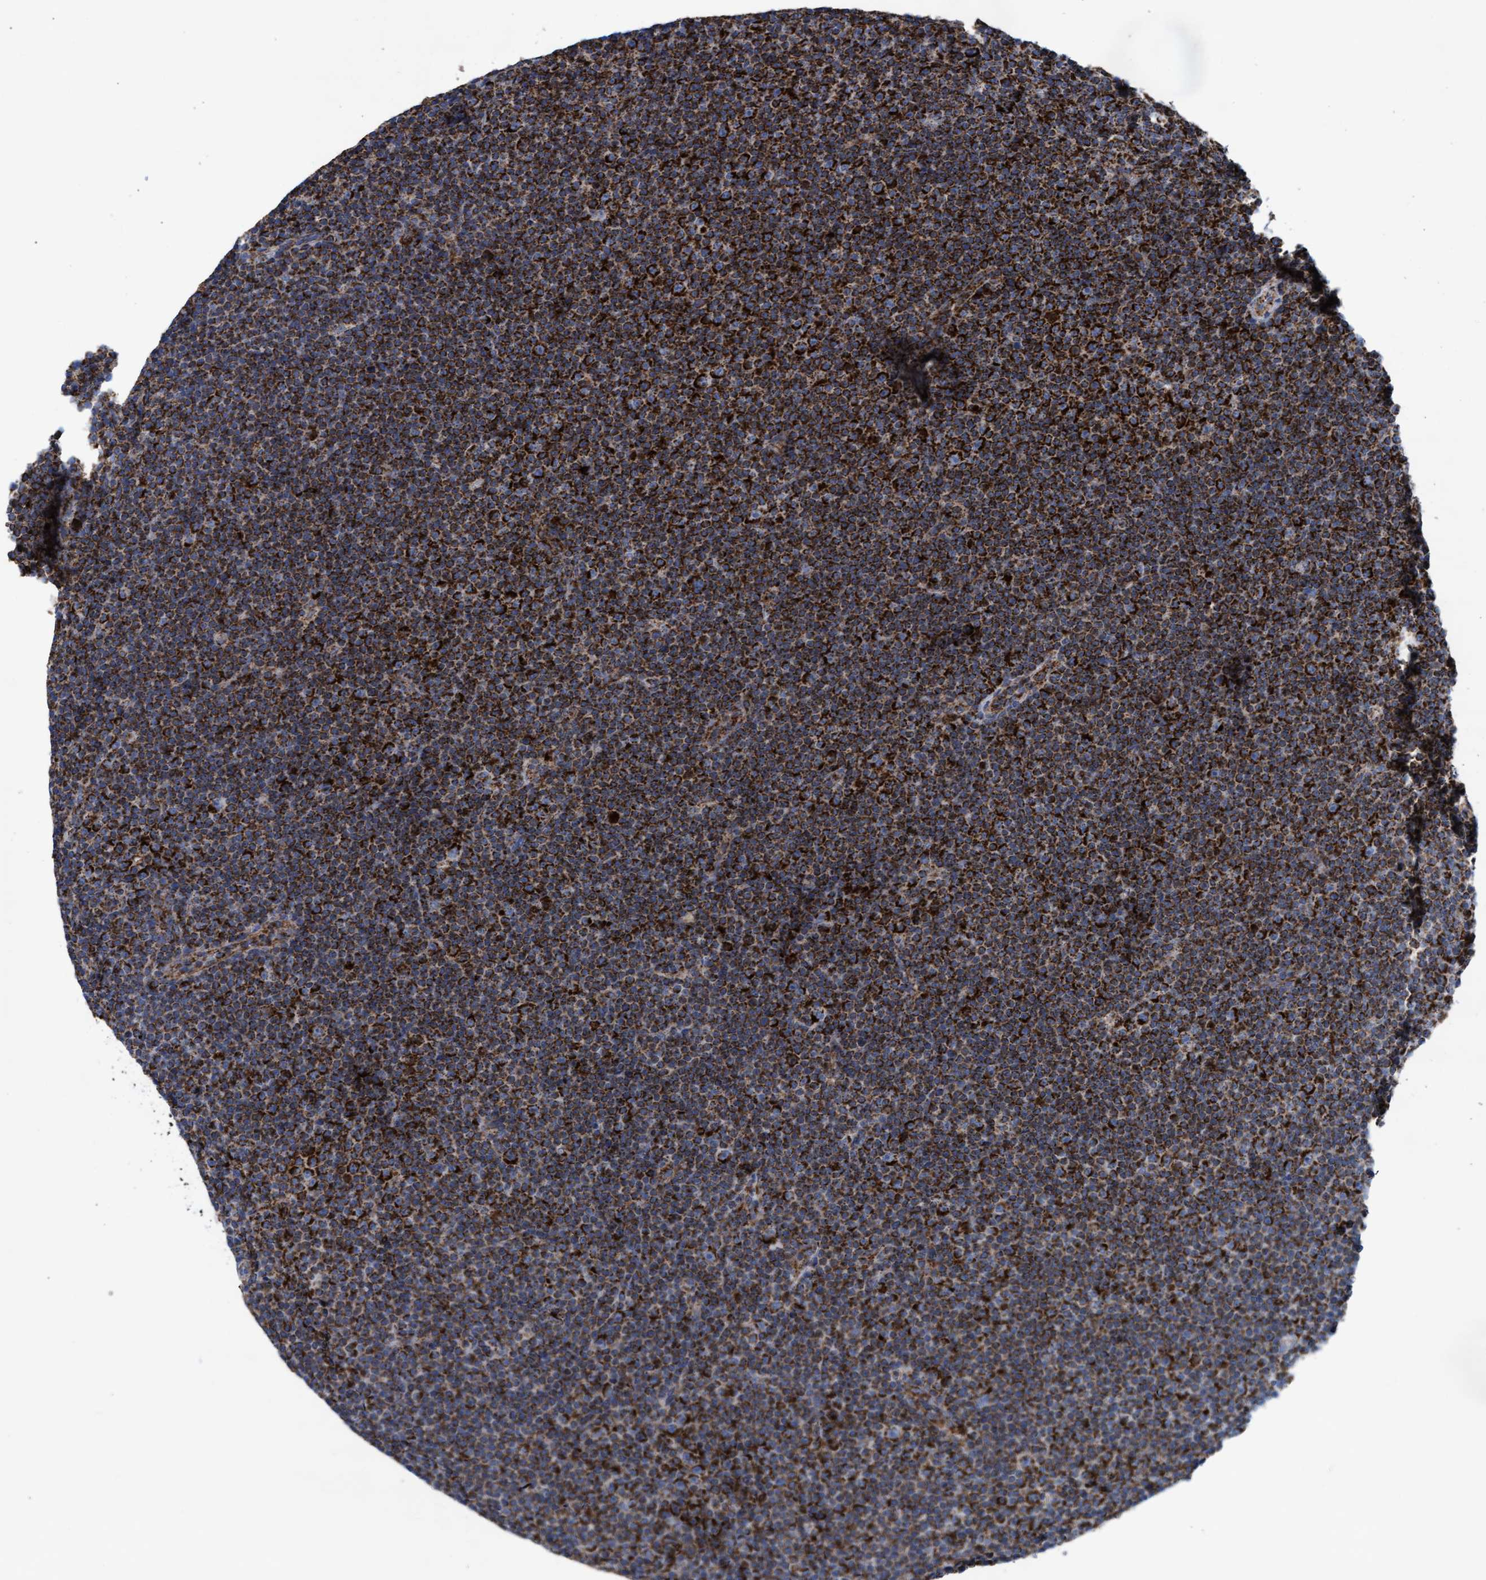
{"staining": {"intensity": "strong", "quantity": ">75%", "location": "cytoplasmic/membranous"}, "tissue": "lymphoma", "cell_type": "Tumor cells", "image_type": "cancer", "snomed": [{"axis": "morphology", "description": "Malignant lymphoma, non-Hodgkin's type, Low grade"}, {"axis": "topography", "description": "Lymph node"}], "caption": "Immunohistochemical staining of low-grade malignant lymphoma, non-Hodgkin's type demonstrates strong cytoplasmic/membranous protein staining in about >75% of tumor cells.", "gene": "MRPL38", "patient": {"sex": "female", "age": 67}}